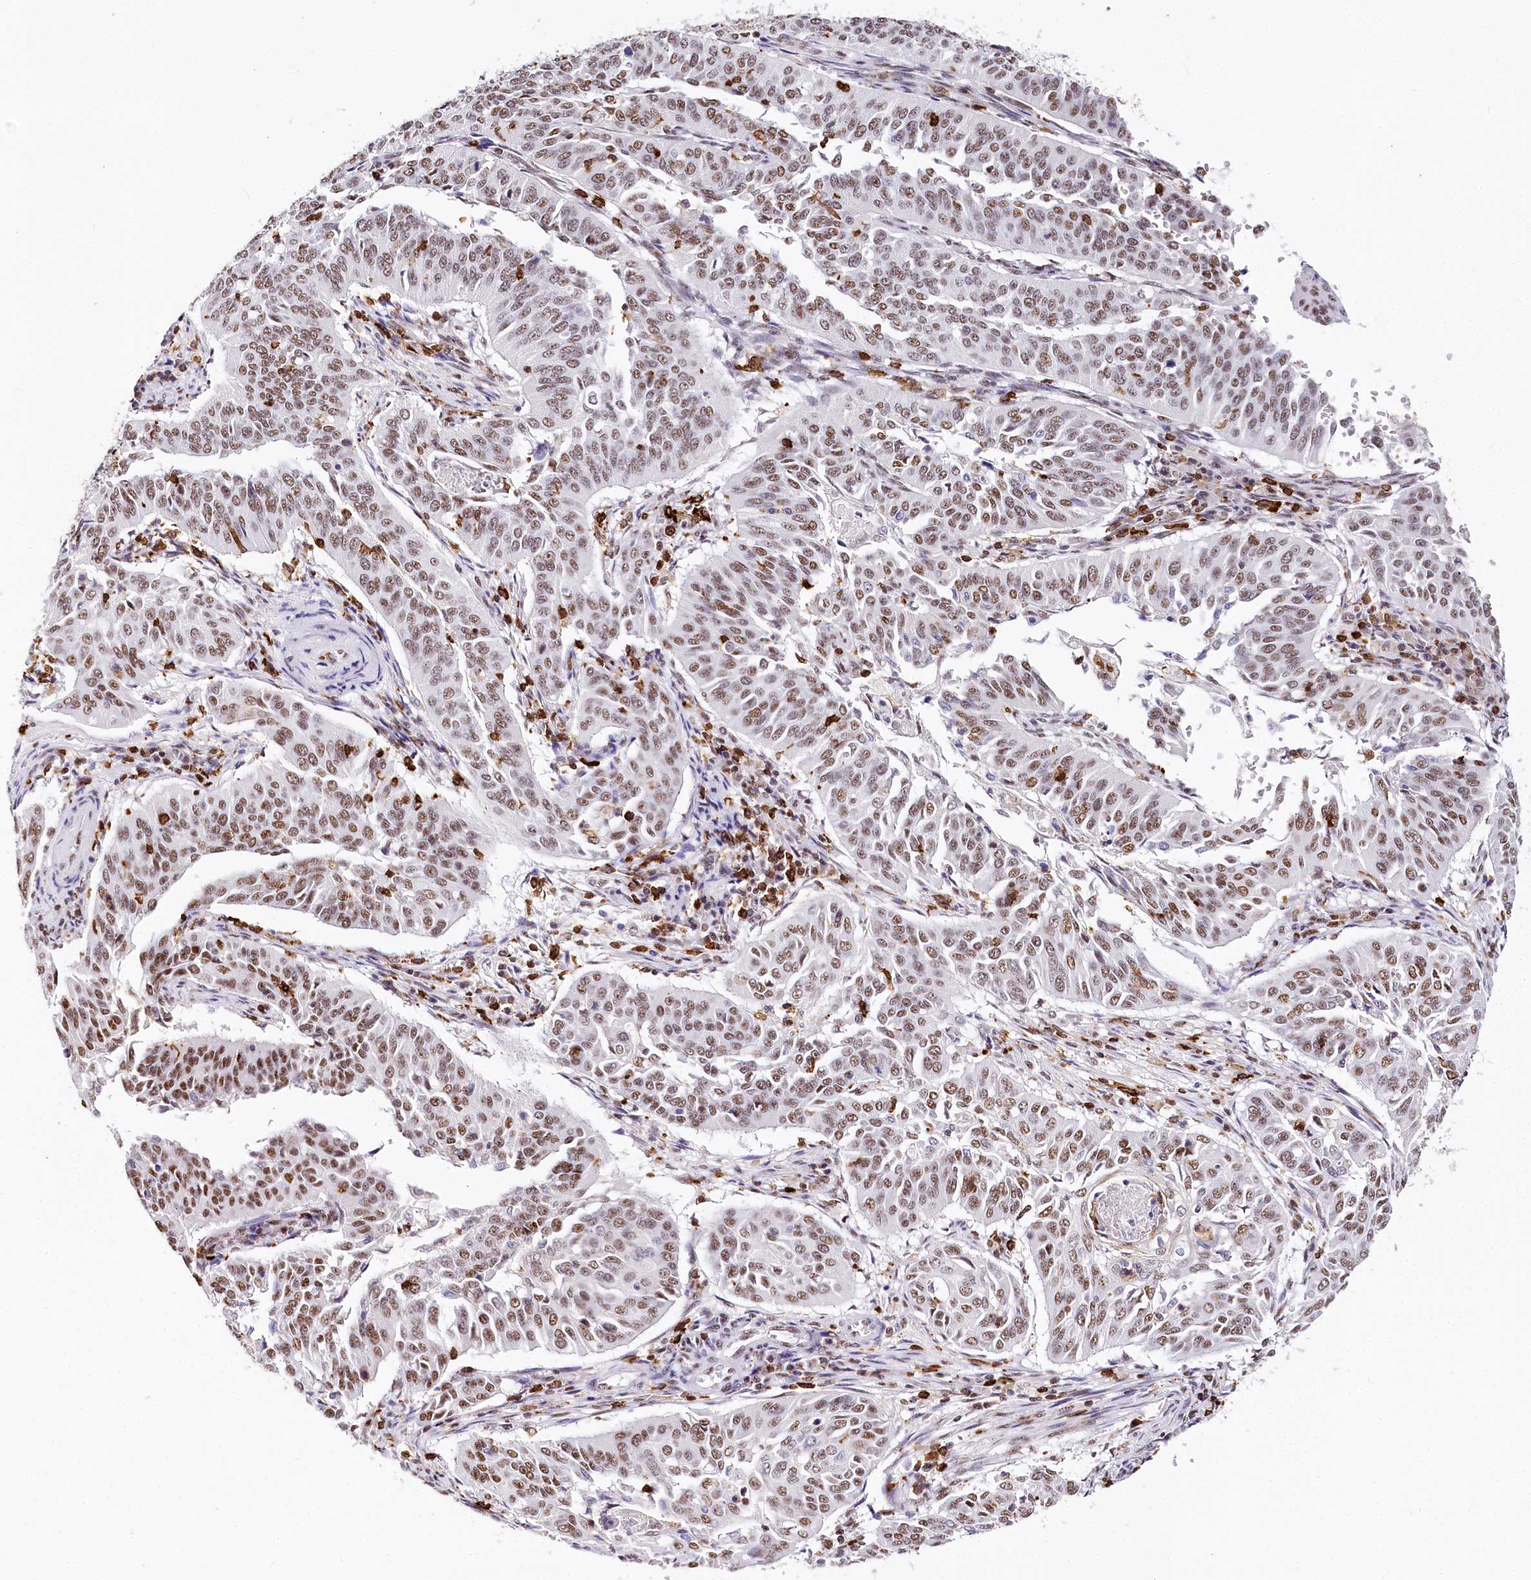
{"staining": {"intensity": "moderate", "quantity": ">75%", "location": "nuclear"}, "tissue": "cervical cancer", "cell_type": "Tumor cells", "image_type": "cancer", "snomed": [{"axis": "morphology", "description": "Normal tissue, NOS"}, {"axis": "morphology", "description": "Squamous cell carcinoma, NOS"}, {"axis": "topography", "description": "Cervix"}], "caption": "A photomicrograph of cervical cancer (squamous cell carcinoma) stained for a protein exhibits moderate nuclear brown staining in tumor cells.", "gene": "BARD1", "patient": {"sex": "female", "age": 39}}